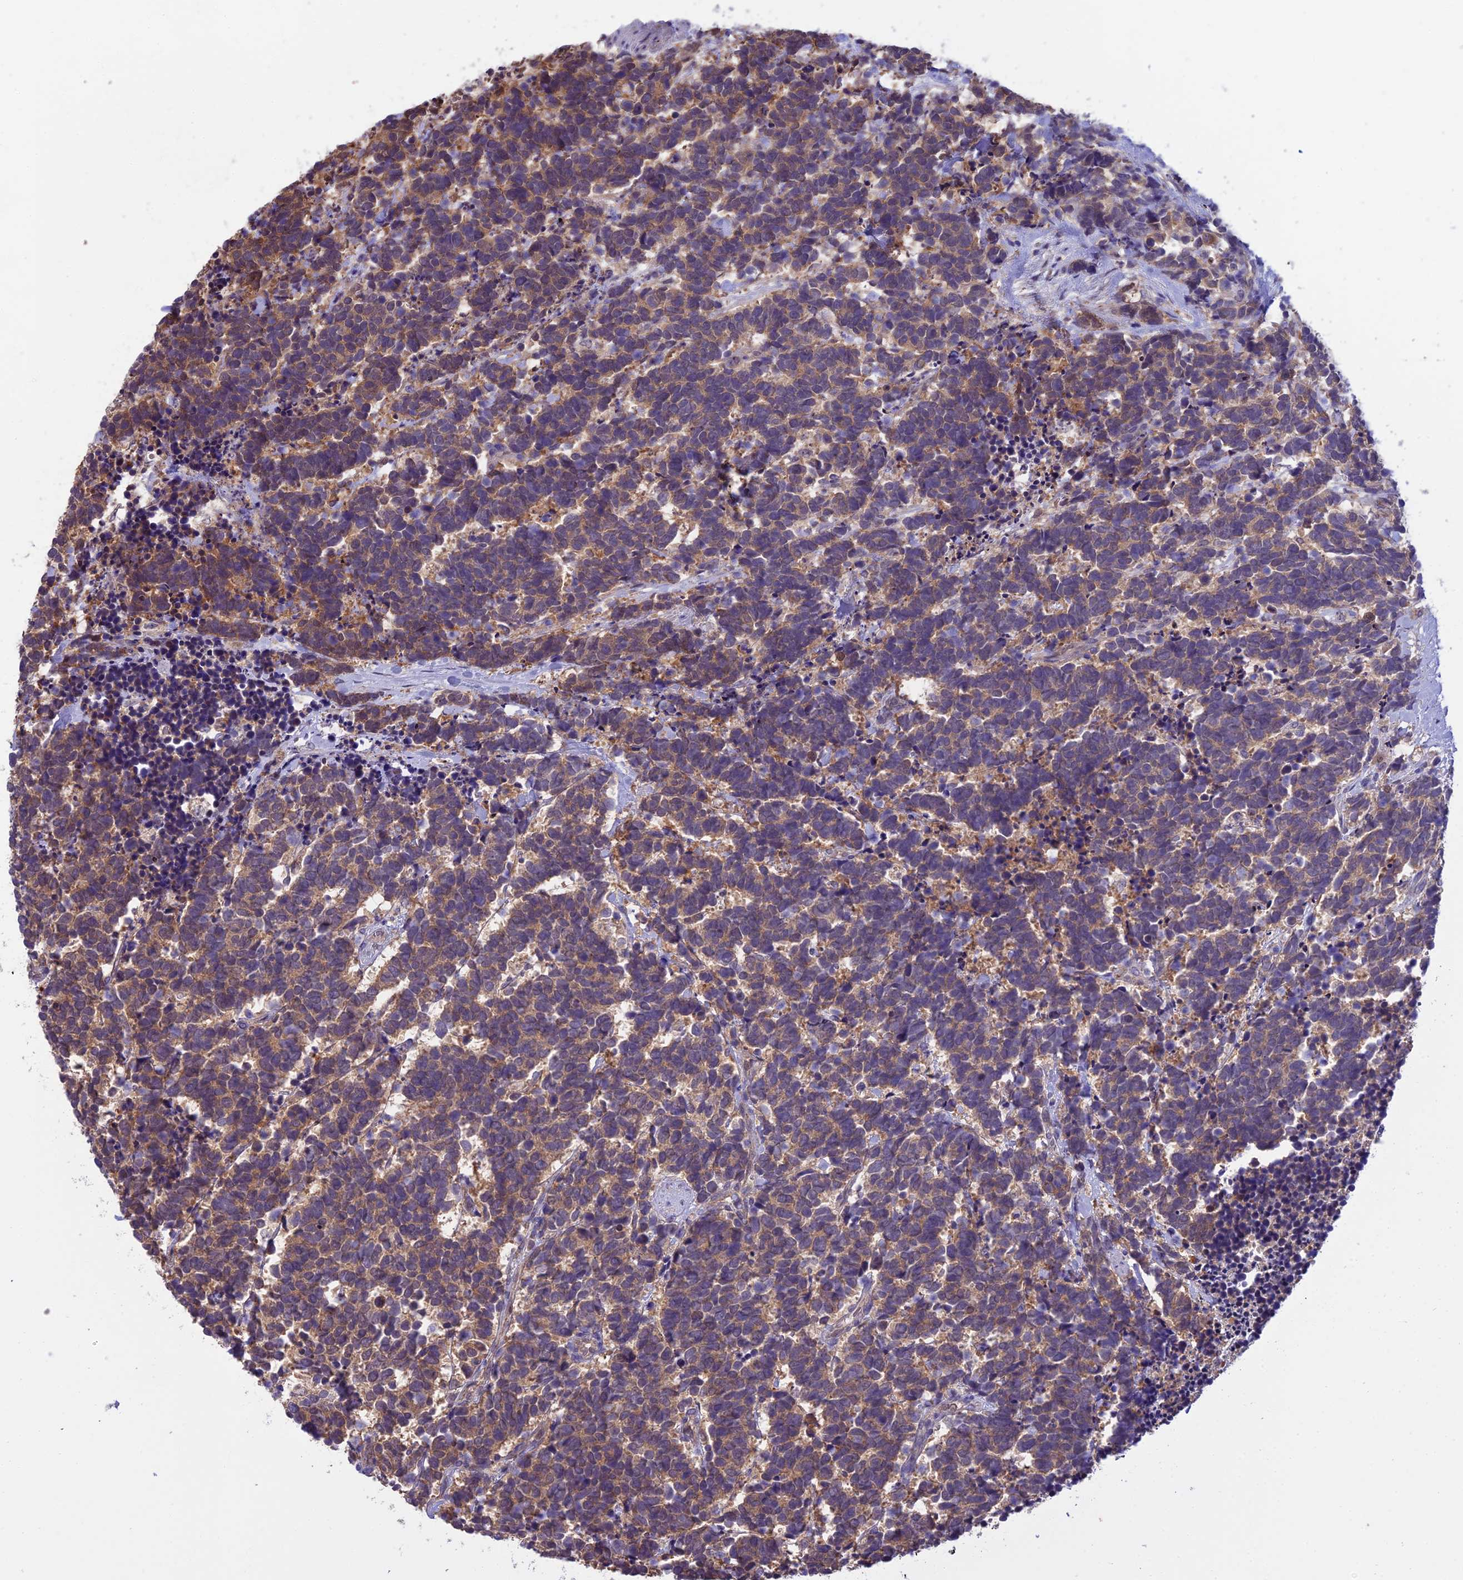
{"staining": {"intensity": "moderate", "quantity": ">75%", "location": "cytoplasmic/membranous"}, "tissue": "carcinoid", "cell_type": "Tumor cells", "image_type": "cancer", "snomed": [{"axis": "morphology", "description": "Carcinoma, NOS"}, {"axis": "morphology", "description": "Carcinoid, malignant, NOS"}, {"axis": "topography", "description": "Prostate"}], "caption": "This is an image of immunohistochemistry staining of carcinoma, which shows moderate positivity in the cytoplasmic/membranous of tumor cells.", "gene": "BORCS6", "patient": {"sex": "male", "age": 57}}